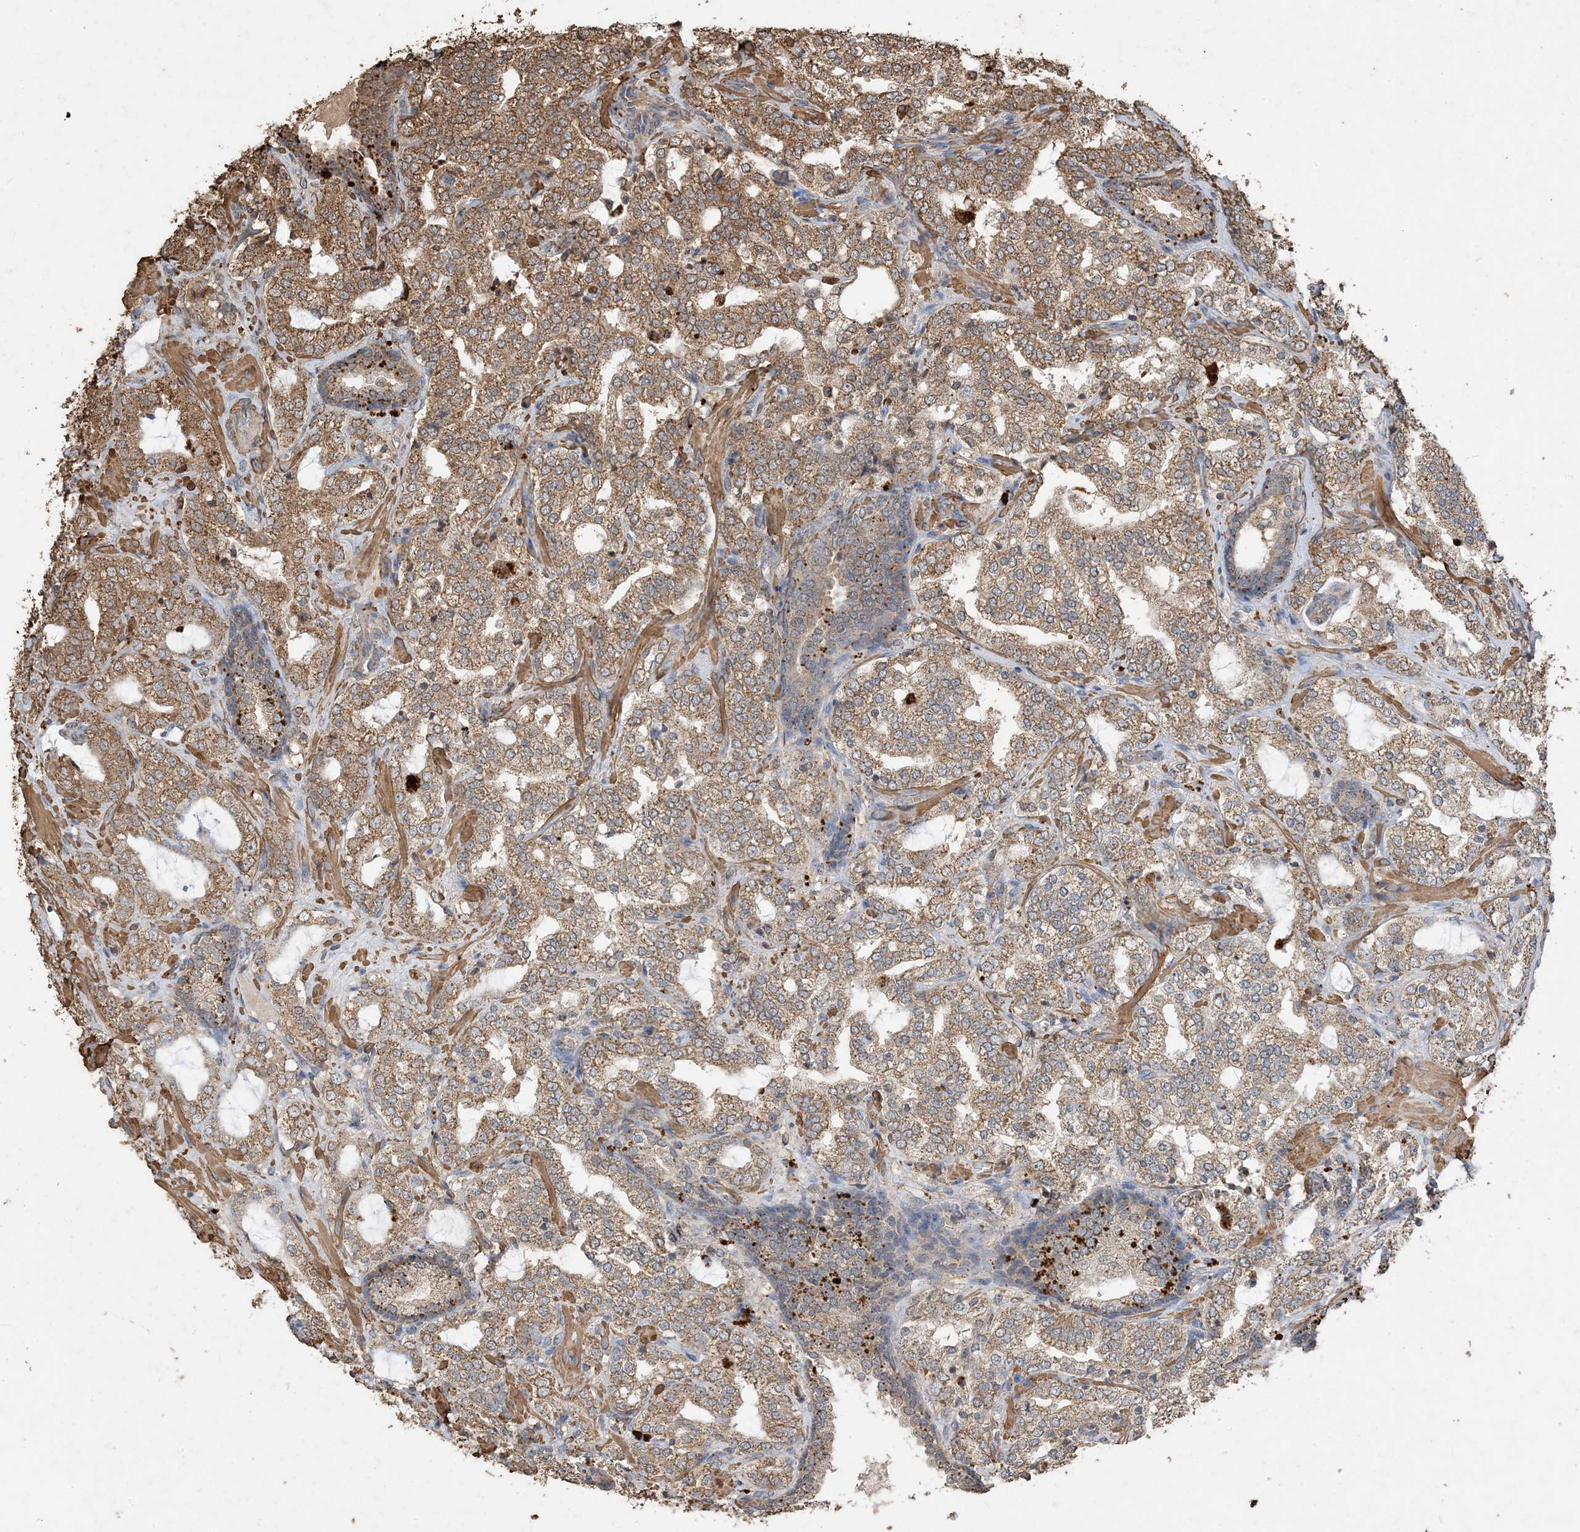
{"staining": {"intensity": "moderate", "quantity": ">75%", "location": "cytoplasmic/membranous"}, "tissue": "prostate cancer", "cell_type": "Tumor cells", "image_type": "cancer", "snomed": [{"axis": "morphology", "description": "Adenocarcinoma, High grade"}, {"axis": "topography", "description": "Prostate"}], "caption": "Moderate cytoplasmic/membranous expression is present in about >75% of tumor cells in prostate high-grade adenocarcinoma. The protein of interest is stained brown, and the nuclei are stained in blue (DAB IHC with brightfield microscopy, high magnification).", "gene": "HPS4", "patient": {"sex": "male", "age": 64}}